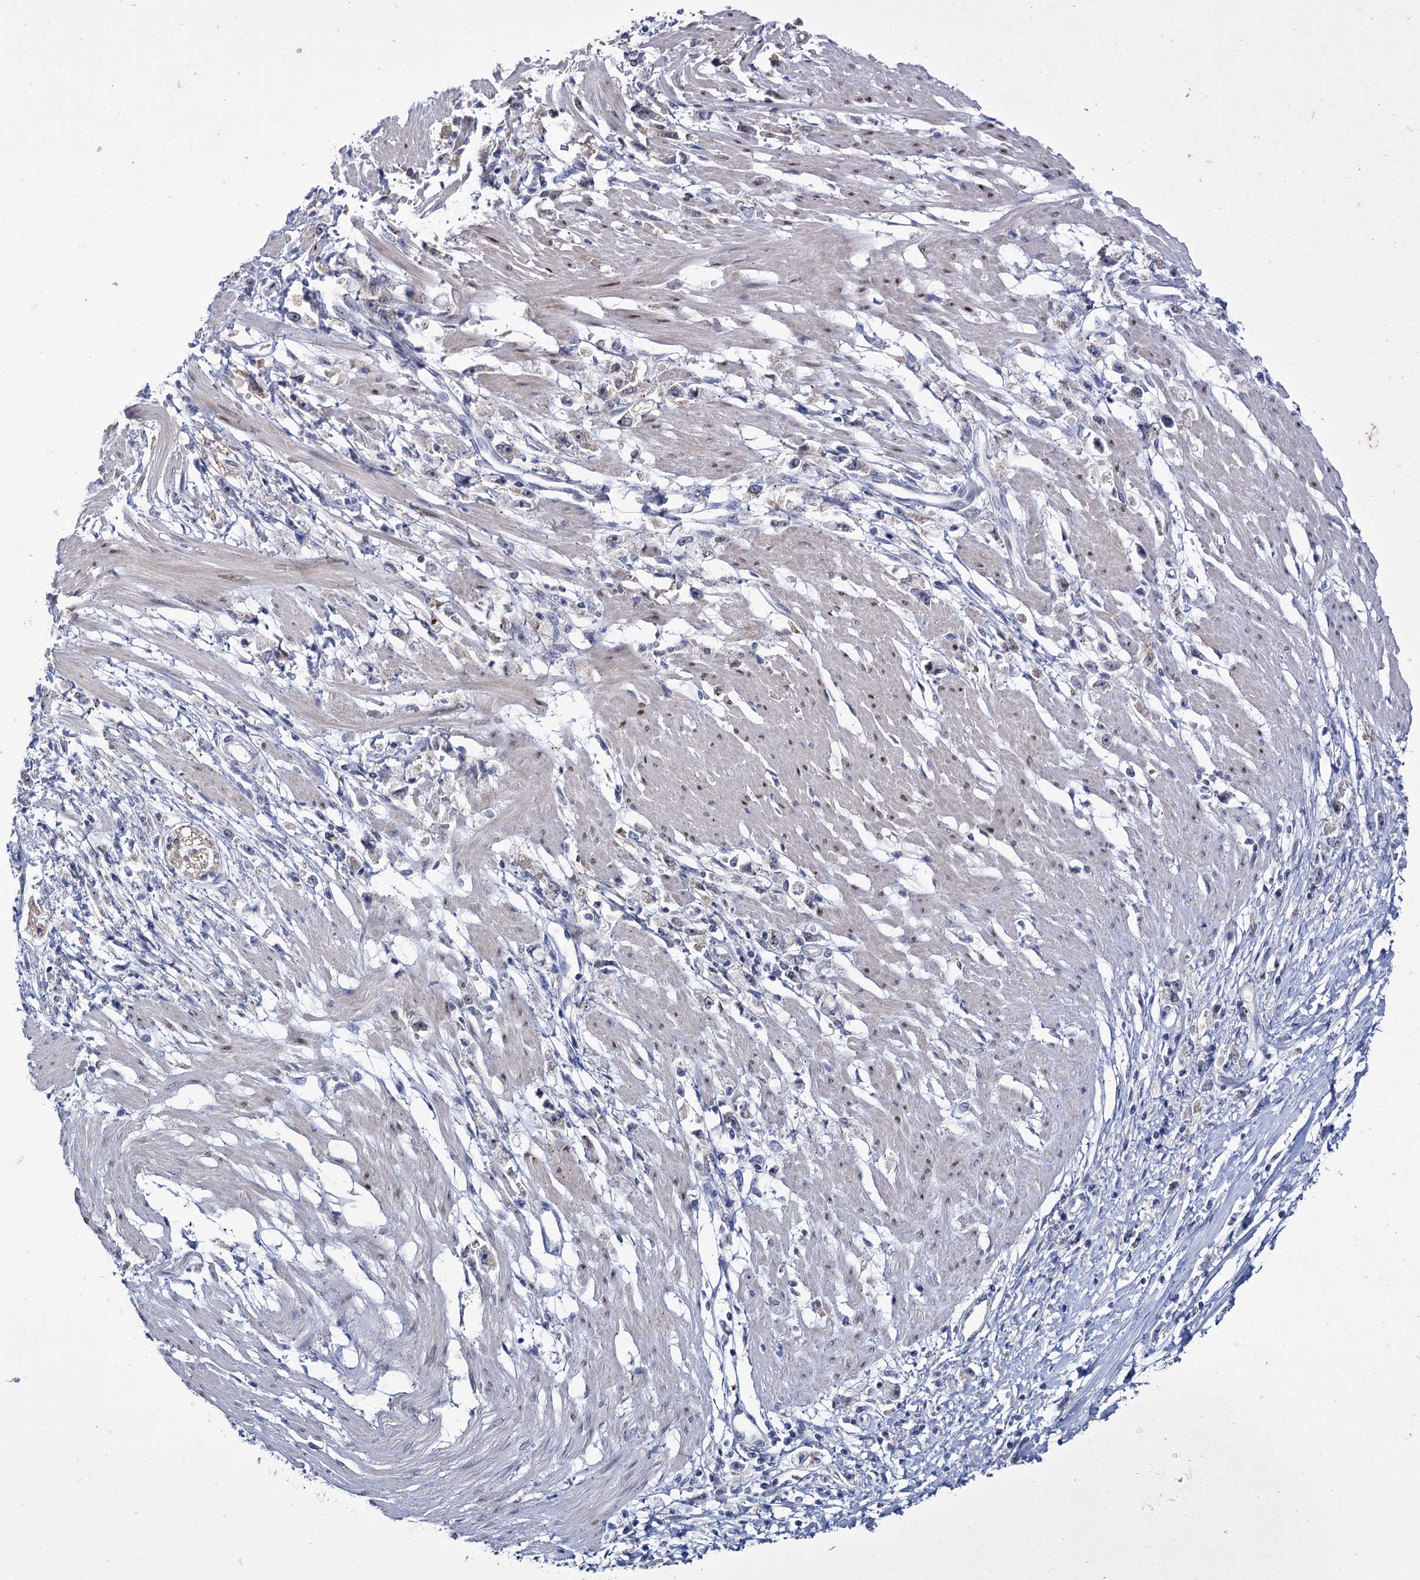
{"staining": {"intensity": "negative", "quantity": "none", "location": "none"}, "tissue": "stomach cancer", "cell_type": "Tumor cells", "image_type": "cancer", "snomed": [{"axis": "morphology", "description": "Adenocarcinoma, NOS"}, {"axis": "topography", "description": "Stomach"}], "caption": "Immunohistochemical staining of adenocarcinoma (stomach) shows no significant staining in tumor cells.", "gene": "MID1IP1", "patient": {"sex": "female", "age": 59}}